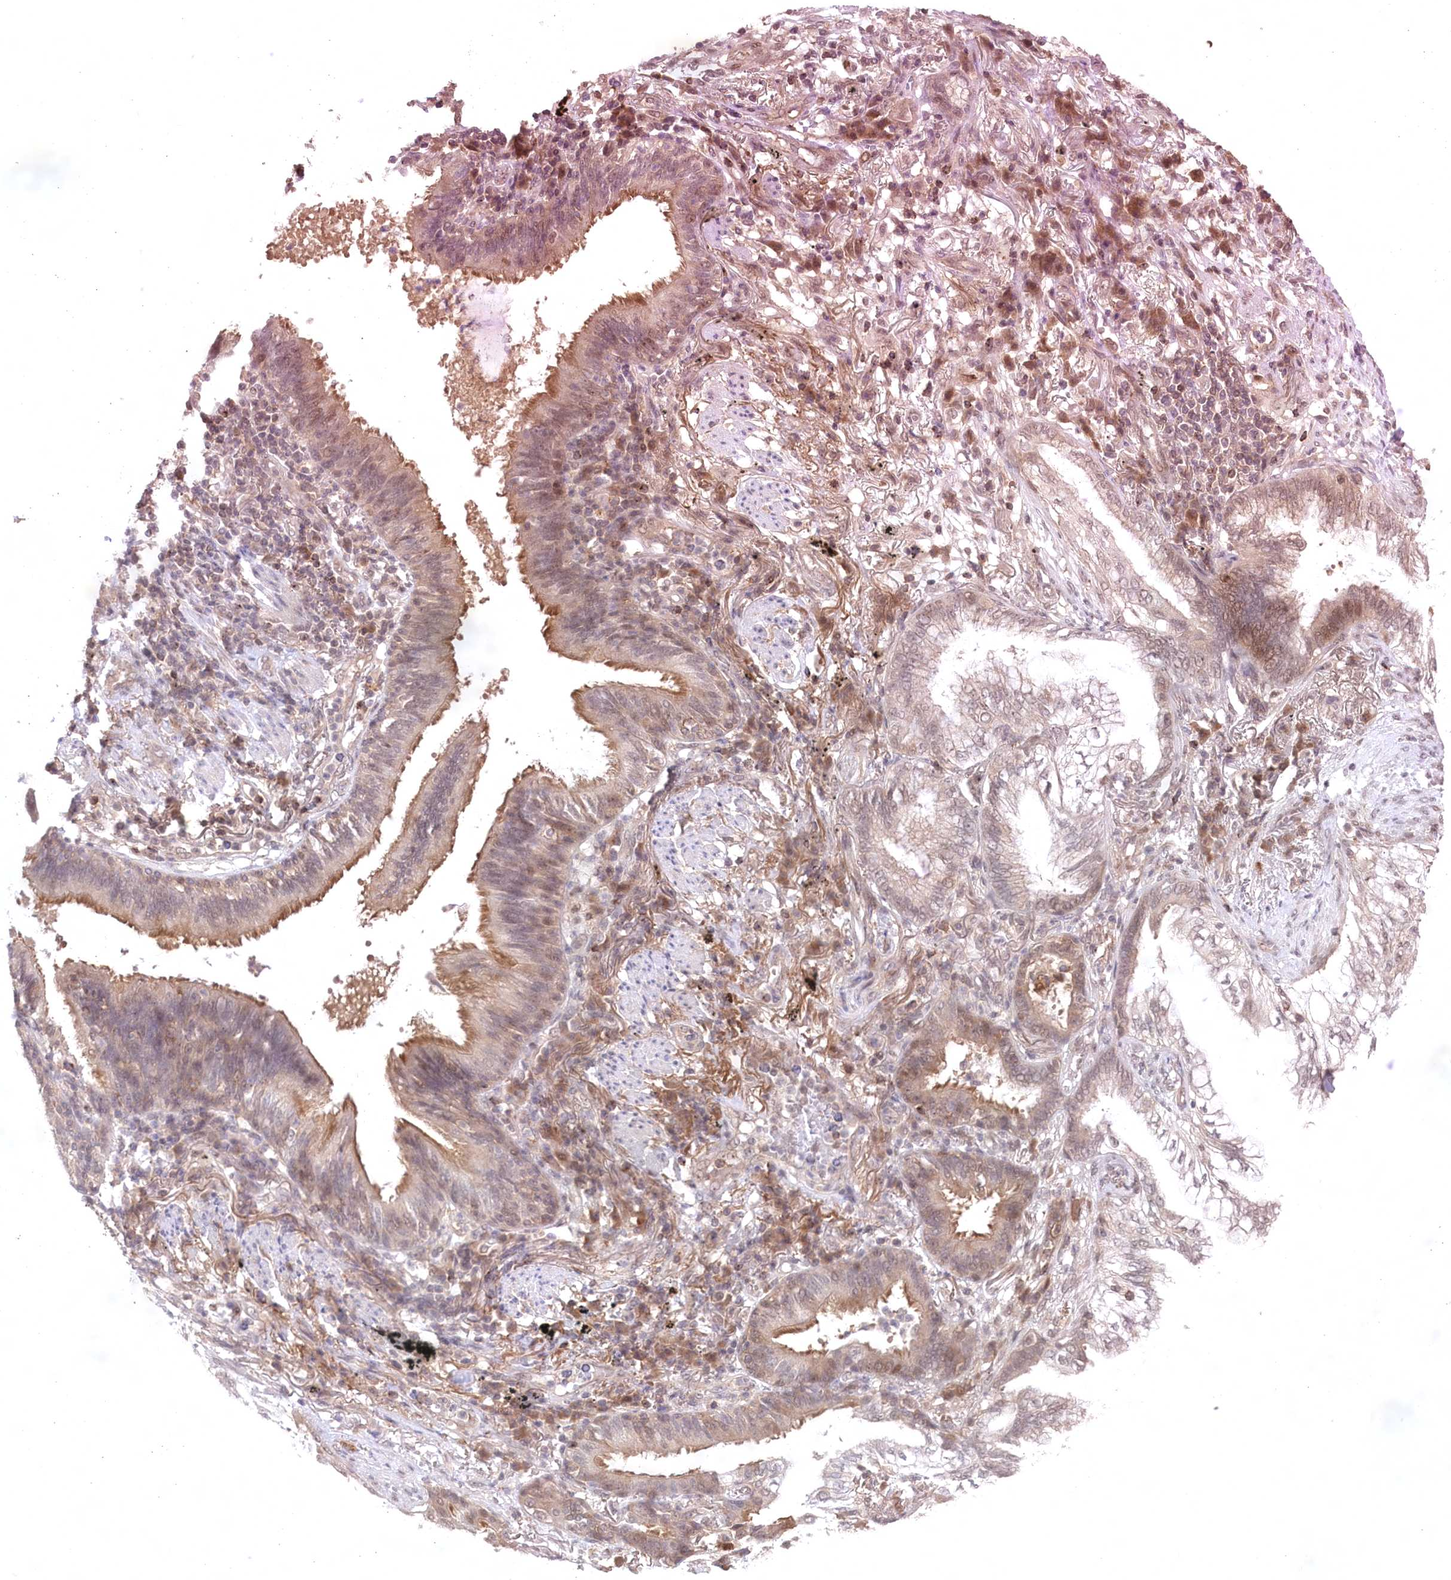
{"staining": {"intensity": "moderate", "quantity": "<25%", "location": "cytoplasmic/membranous"}, "tissue": "lung cancer", "cell_type": "Tumor cells", "image_type": "cancer", "snomed": [{"axis": "morphology", "description": "Adenocarcinoma, NOS"}, {"axis": "topography", "description": "Lung"}], "caption": "Immunohistochemical staining of human lung adenocarcinoma displays low levels of moderate cytoplasmic/membranous expression in about <25% of tumor cells.", "gene": "CCSER2", "patient": {"sex": "female", "age": 70}}